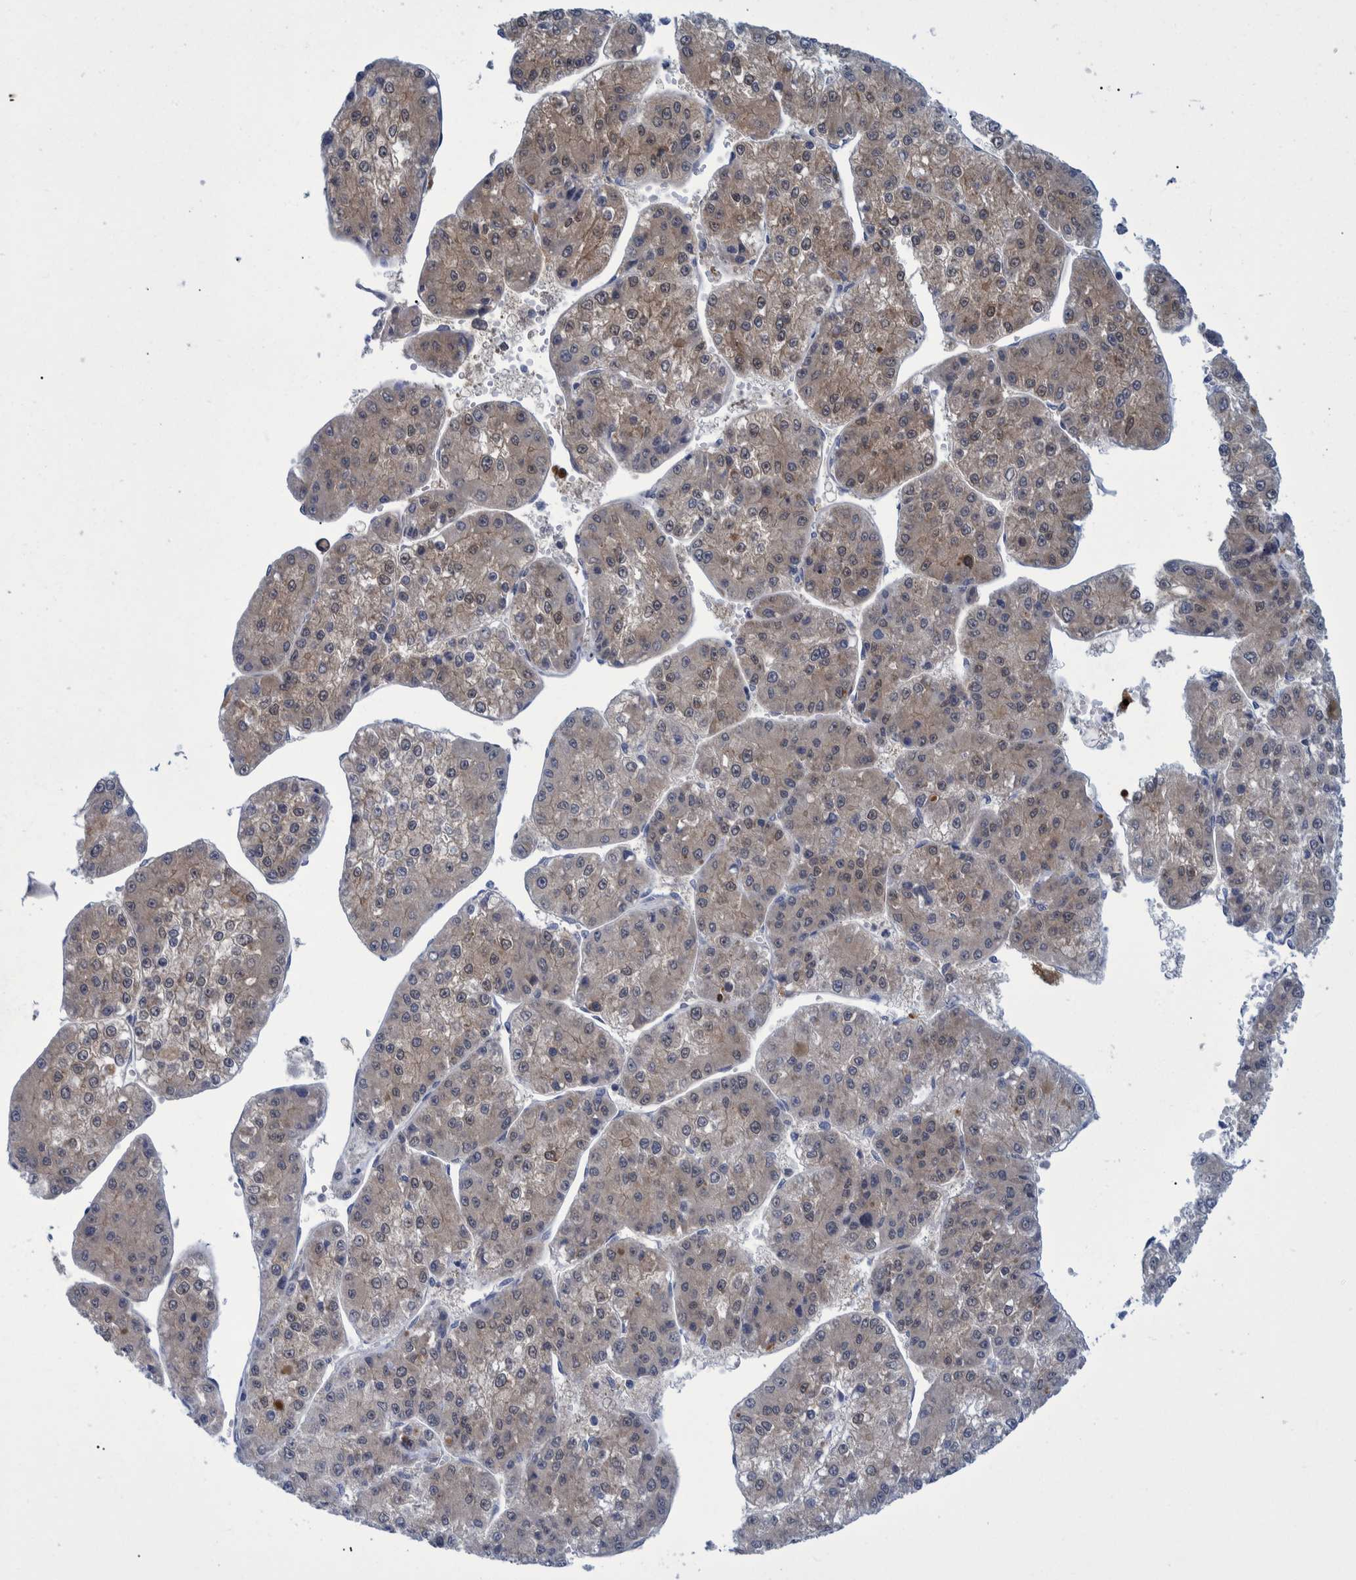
{"staining": {"intensity": "weak", "quantity": "25%-75%", "location": "cytoplasmic/membranous"}, "tissue": "liver cancer", "cell_type": "Tumor cells", "image_type": "cancer", "snomed": [{"axis": "morphology", "description": "Carcinoma, Hepatocellular, NOS"}, {"axis": "topography", "description": "Liver"}], "caption": "Human liver hepatocellular carcinoma stained with a brown dye shows weak cytoplasmic/membranous positive staining in about 25%-75% of tumor cells.", "gene": "PCYT2", "patient": {"sex": "female", "age": 73}}